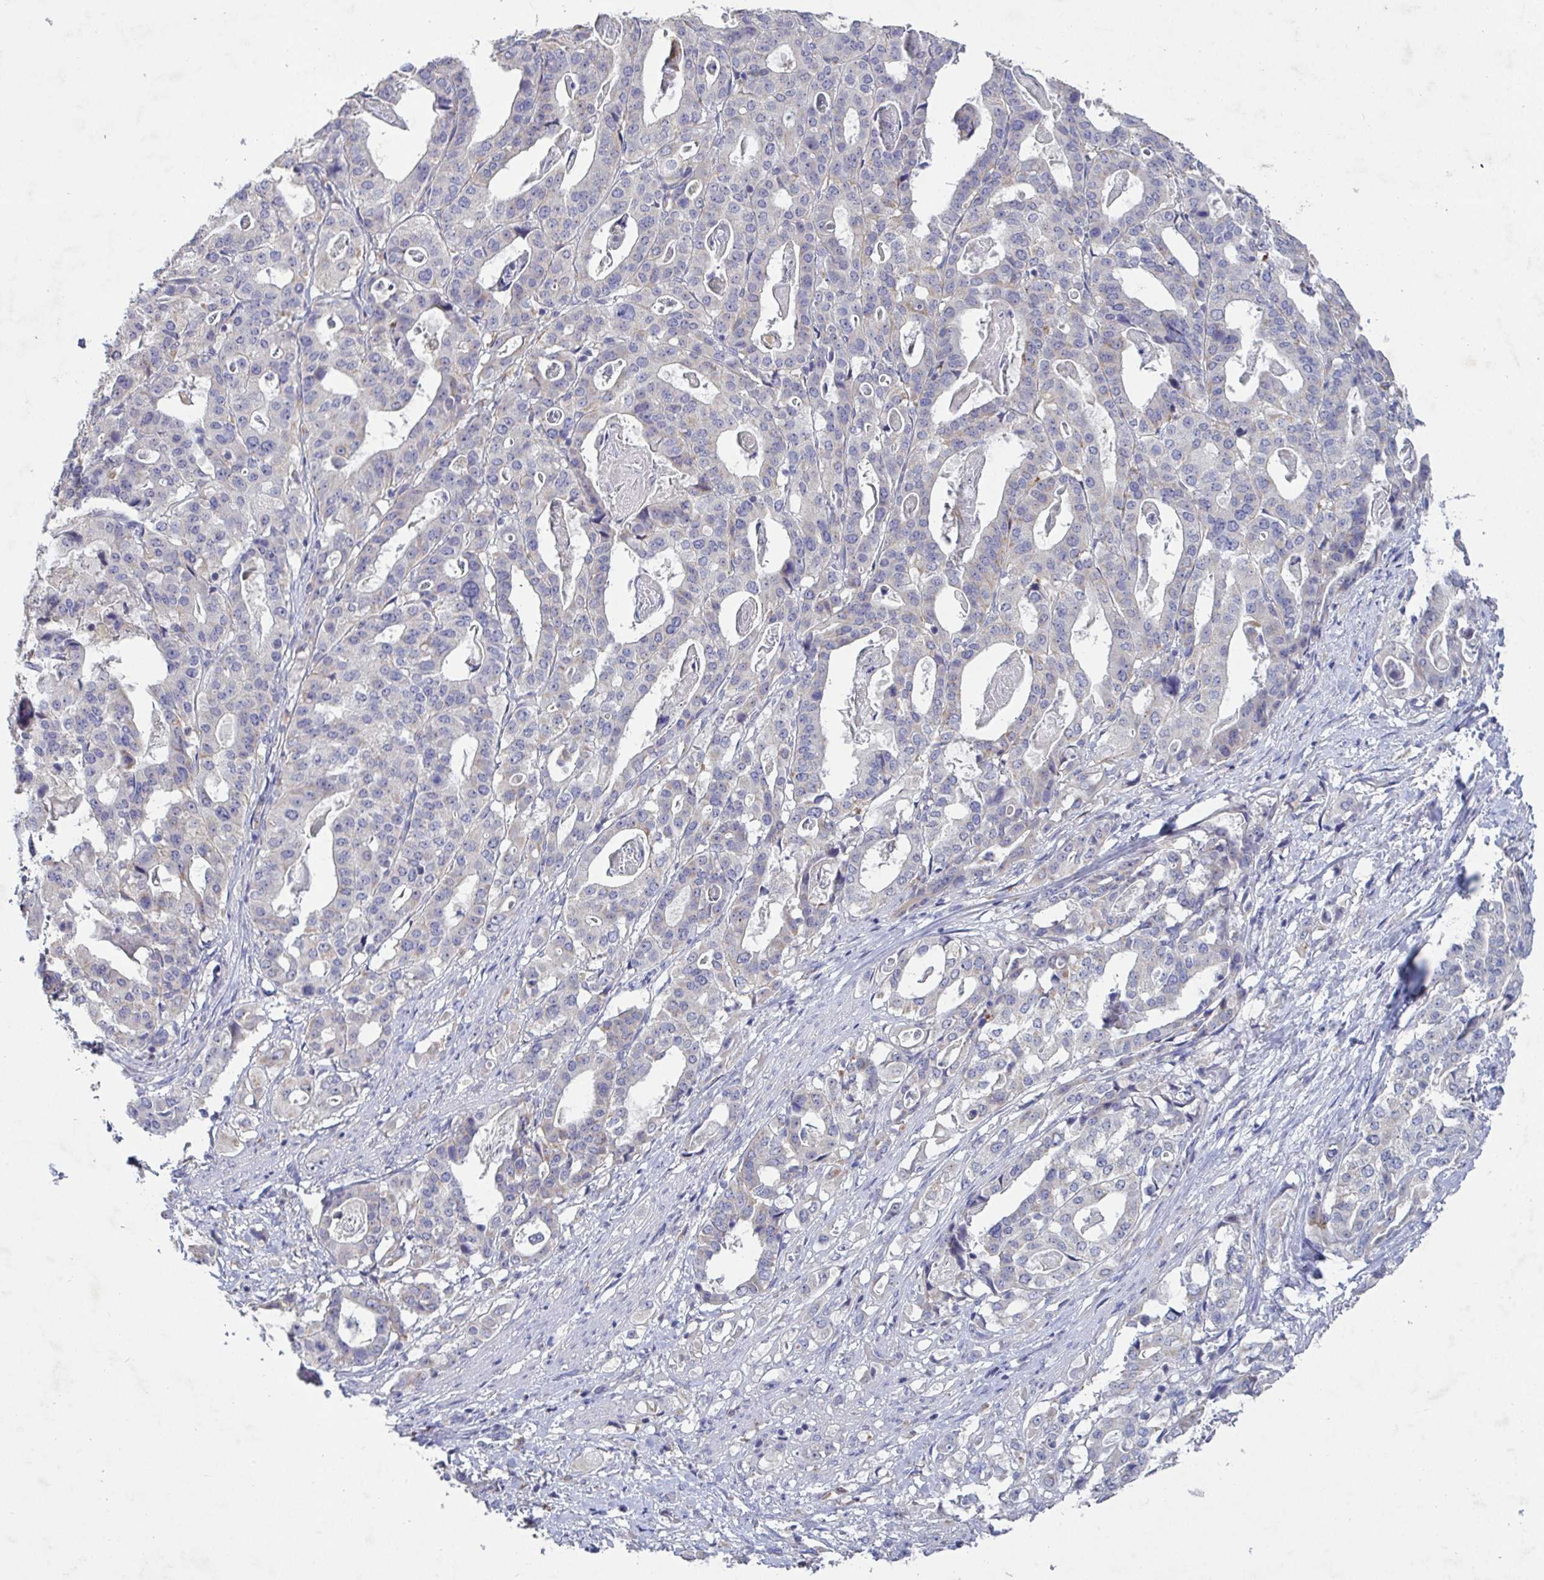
{"staining": {"intensity": "negative", "quantity": "none", "location": "none"}, "tissue": "stomach cancer", "cell_type": "Tumor cells", "image_type": "cancer", "snomed": [{"axis": "morphology", "description": "Adenocarcinoma, NOS"}, {"axis": "topography", "description": "Stomach"}], "caption": "This is an IHC image of stomach adenocarcinoma. There is no positivity in tumor cells.", "gene": "GALNT13", "patient": {"sex": "male", "age": 48}}